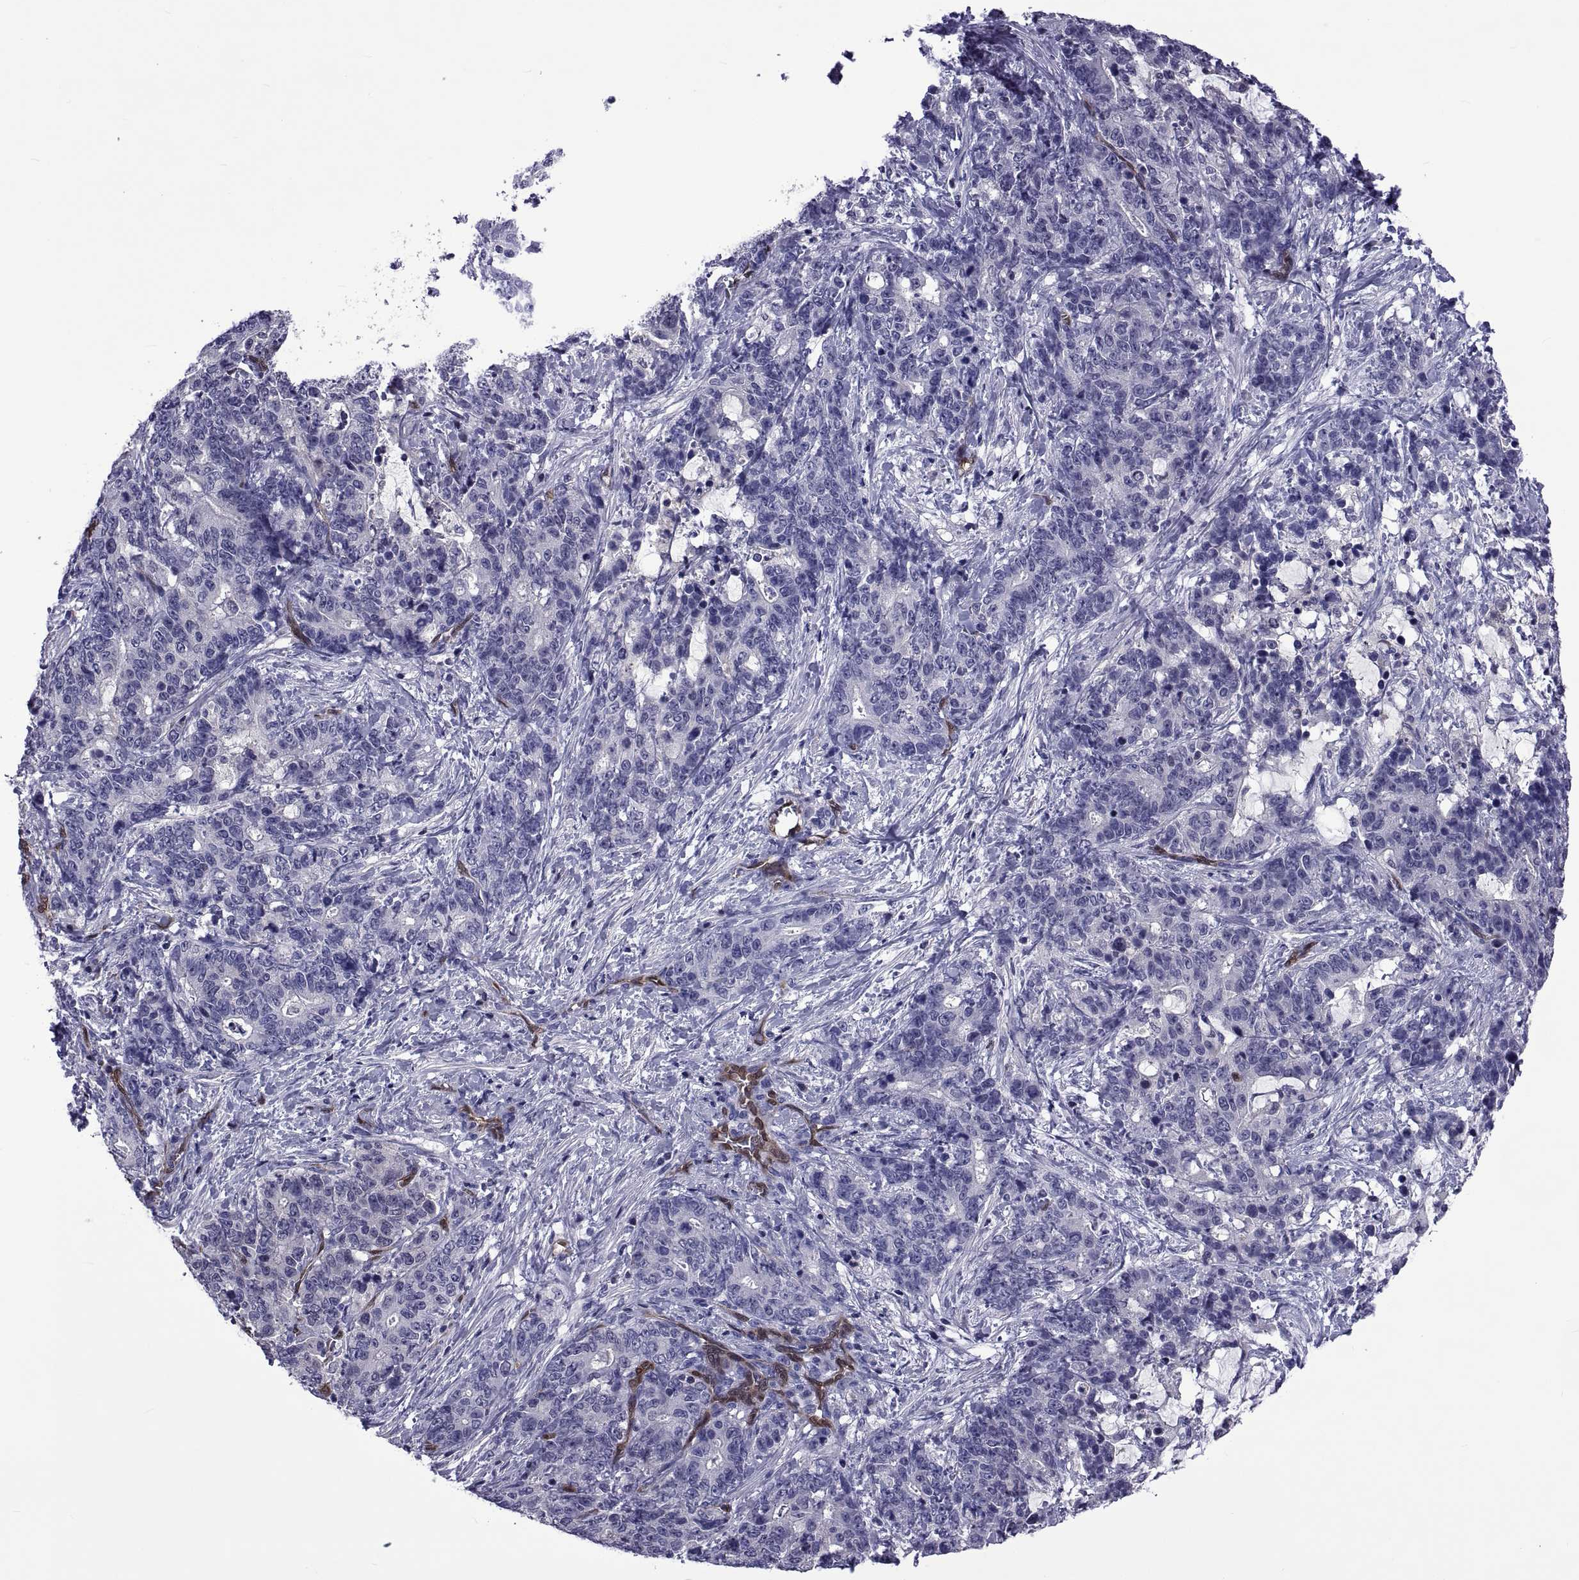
{"staining": {"intensity": "negative", "quantity": "none", "location": "none"}, "tissue": "stomach cancer", "cell_type": "Tumor cells", "image_type": "cancer", "snomed": [{"axis": "morphology", "description": "Normal tissue, NOS"}, {"axis": "morphology", "description": "Adenocarcinoma, NOS"}, {"axis": "topography", "description": "Stomach"}], "caption": "DAB (3,3'-diaminobenzidine) immunohistochemical staining of human stomach cancer shows no significant positivity in tumor cells. The staining is performed using DAB brown chromogen with nuclei counter-stained in using hematoxylin.", "gene": "LCN9", "patient": {"sex": "female", "age": 64}}